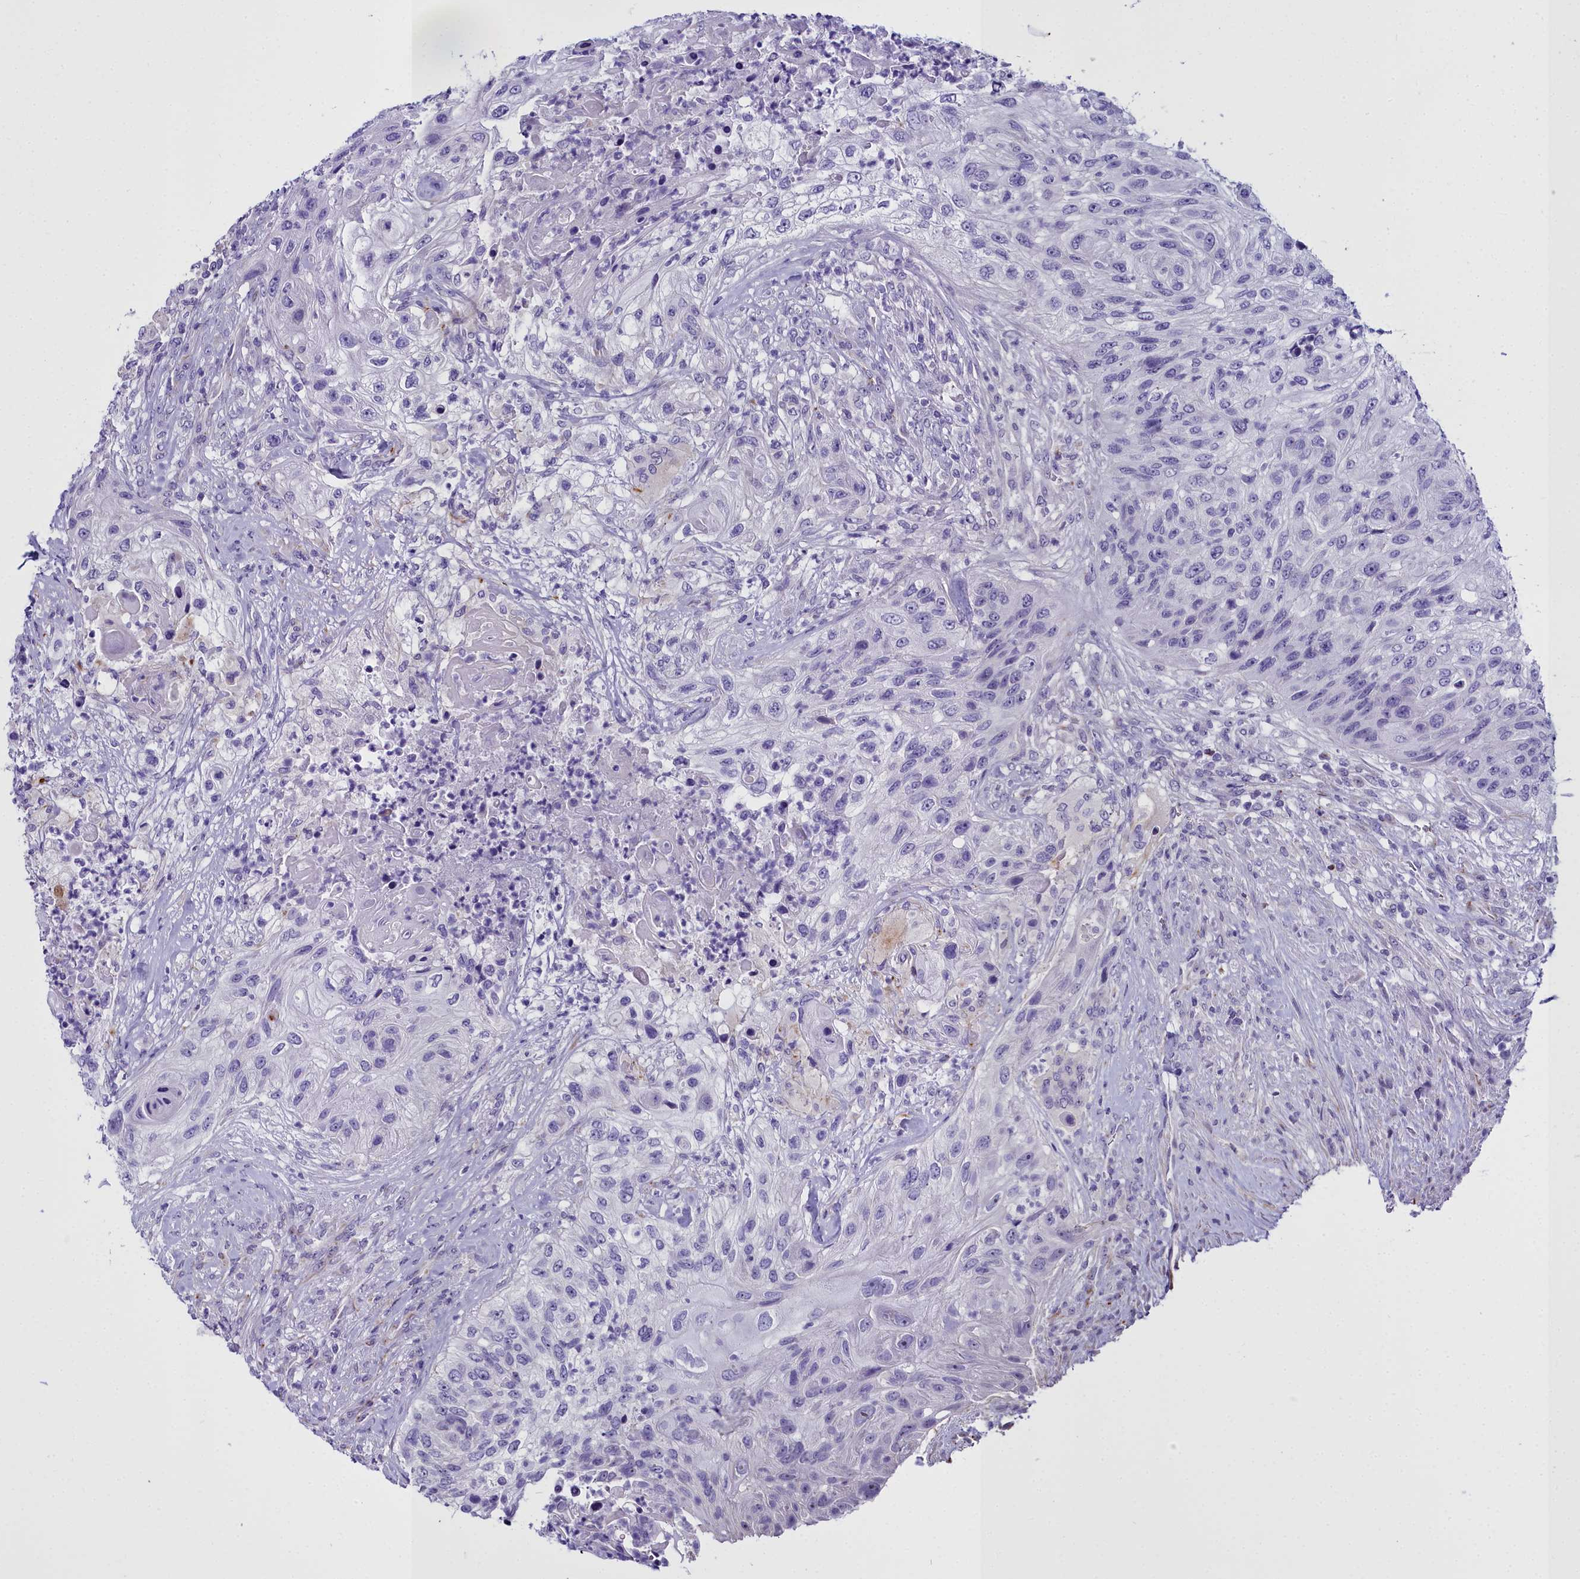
{"staining": {"intensity": "negative", "quantity": "none", "location": "none"}, "tissue": "urothelial cancer", "cell_type": "Tumor cells", "image_type": "cancer", "snomed": [{"axis": "morphology", "description": "Urothelial carcinoma, High grade"}, {"axis": "topography", "description": "Urinary bladder"}], "caption": "Tumor cells show no significant staining in urothelial cancer.", "gene": "TIMM22", "patient": {"sex": "female", "age": 60}}